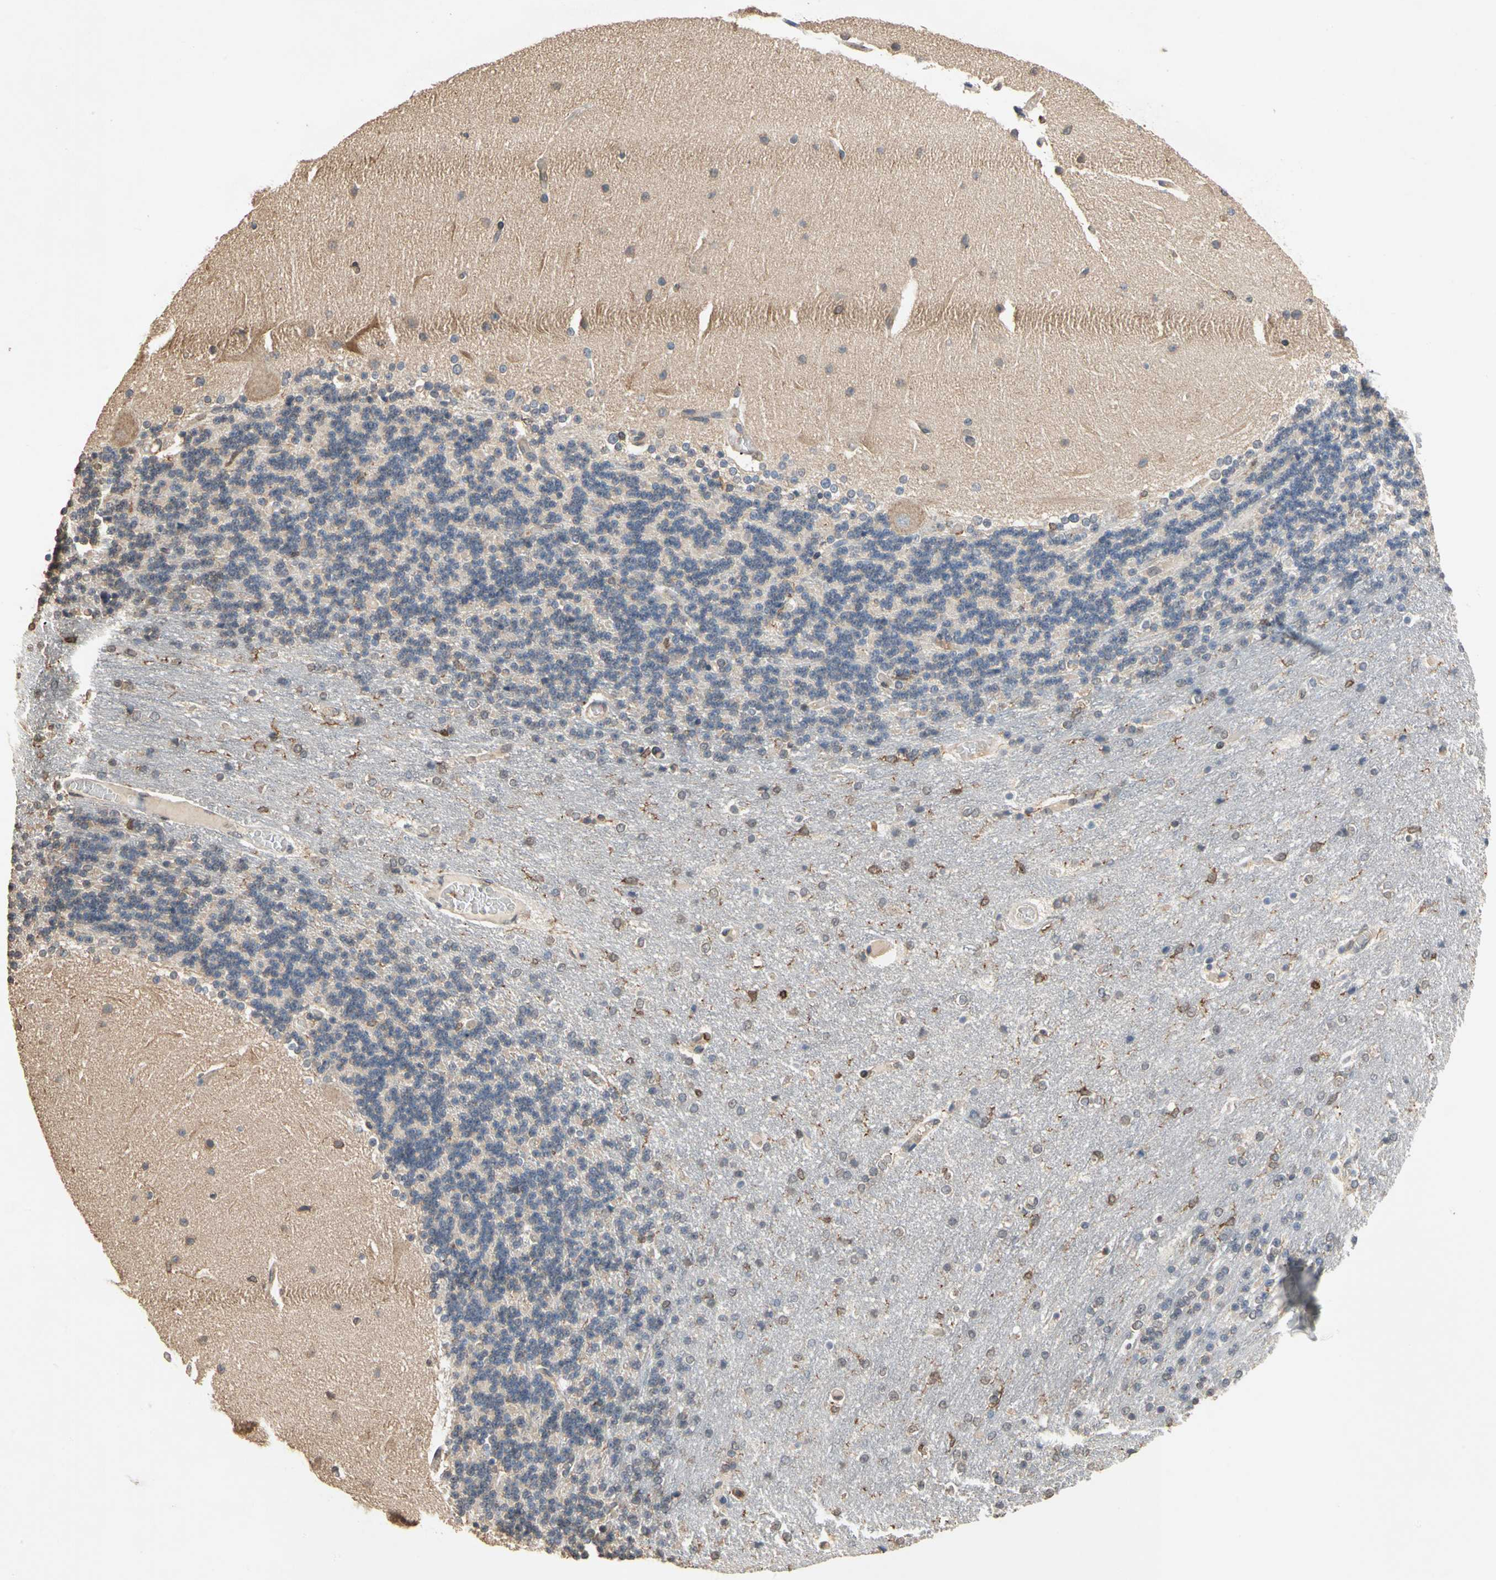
{"staining": {"intensity": "negative", "quantity": "none", "location": "none"}, "tissue": "cerebellum", "cell_type": "Cells in granular layer", "image_type": "normal", "snomed": [{"axis": "morphology", "description": "Normal tissue, NOS"}, {"axis": "topography", "description": "Cerebellum"}], "caption": "The histopathology image shows no significant expression in cells in granular layer of cerebellum.", "gene": "MAP3K10", "patient": {"sex": "female", "age": 54}}